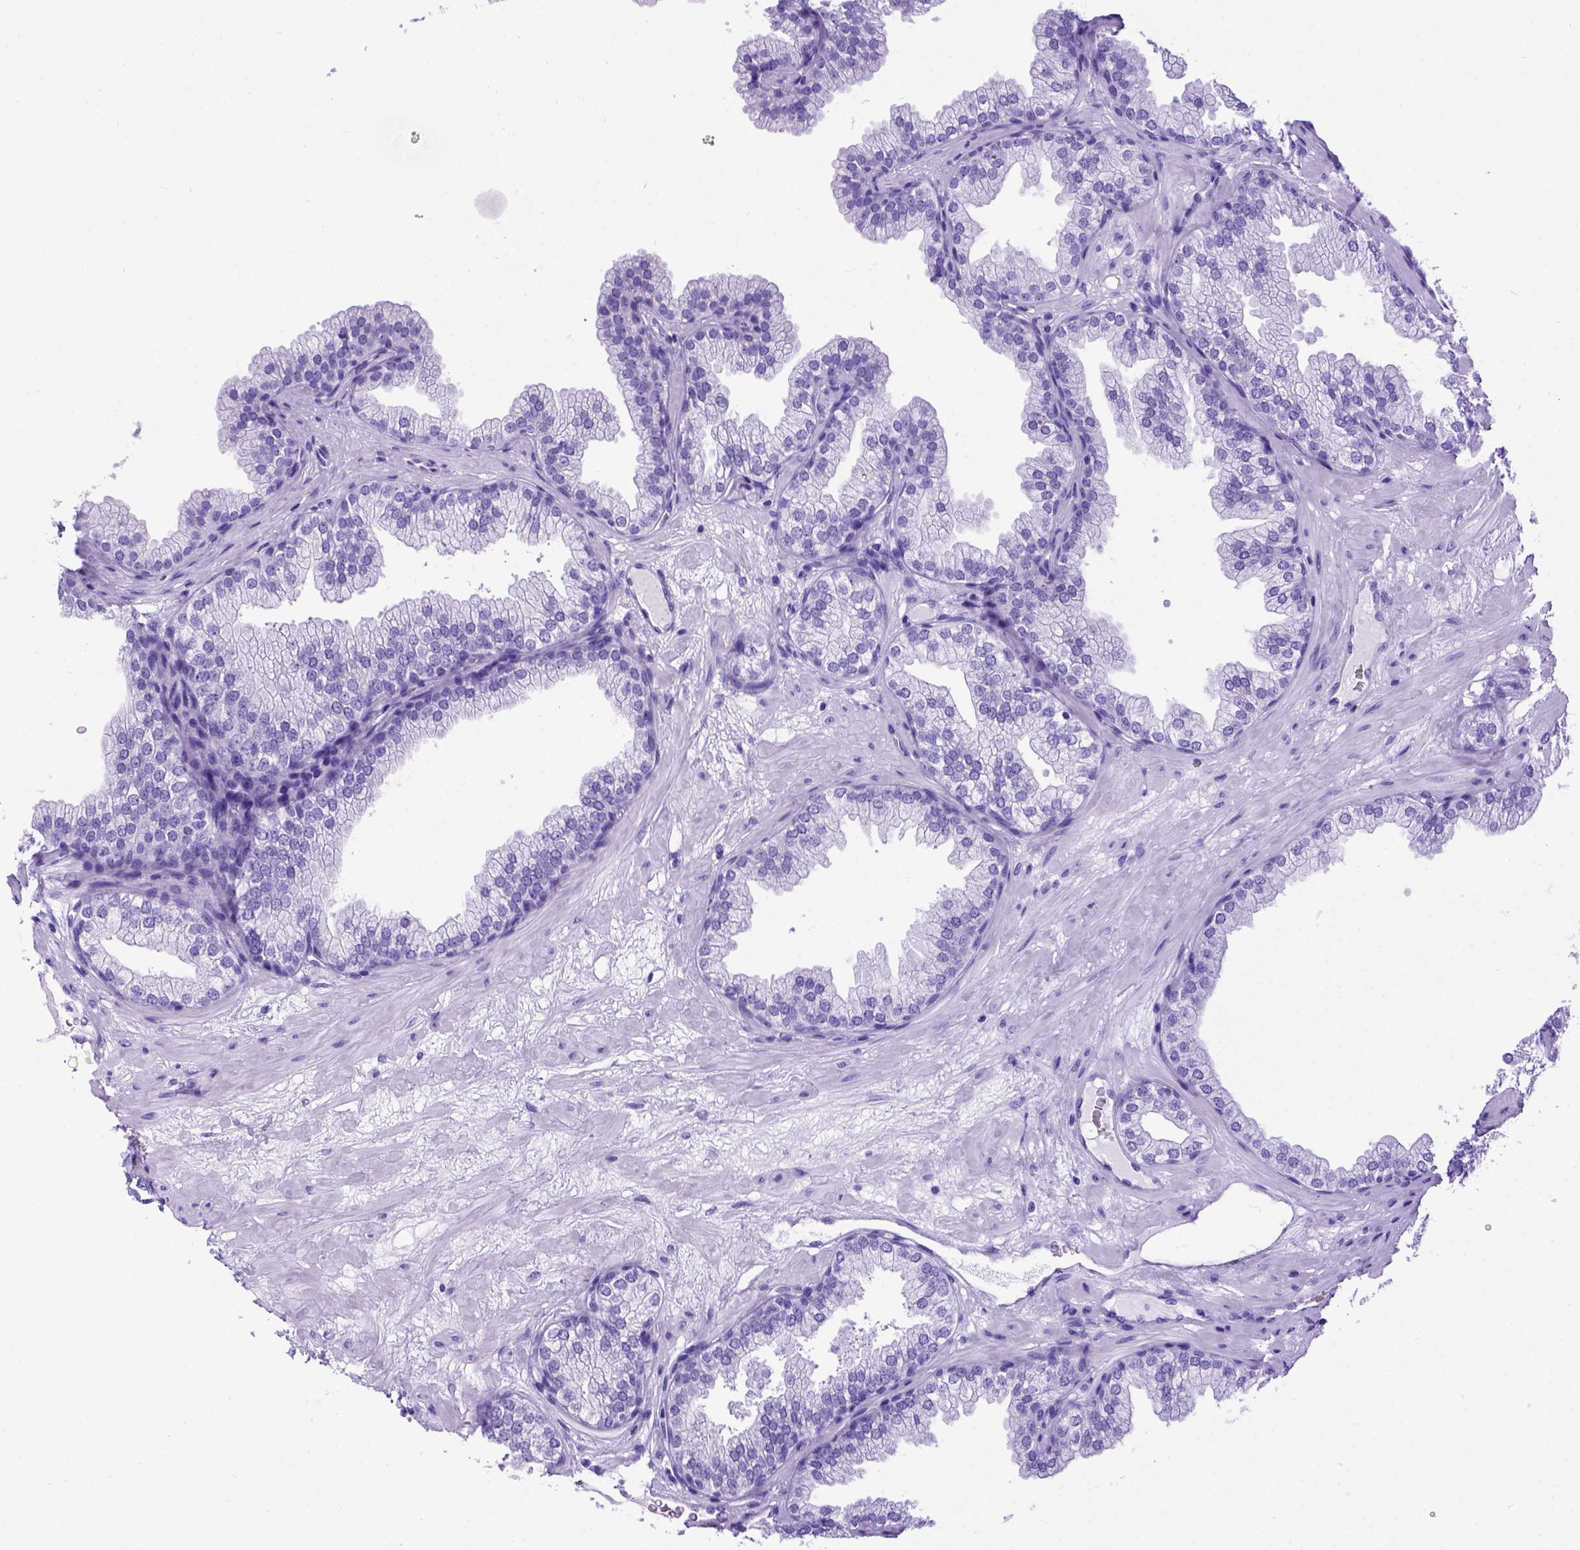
{"staining": {"intensity": "negative", "quantity": "none", "location": "none"}, "tissue": "prostate", "cell_type": "Glandular cells", "image_type": "normal", "snomed": [{"axis": "morphology", "description": "Normal tissue, NOS"}, {"axis": "topography", "description": "Prostate"}], "caption": "This is a histopathology image of immunohistochemistry (IHC) staining of unremarkable prostate, which shows no staining in glandular cells.", "gene": "MEOX2", "patient": {"sex": "male", "age": 37}}